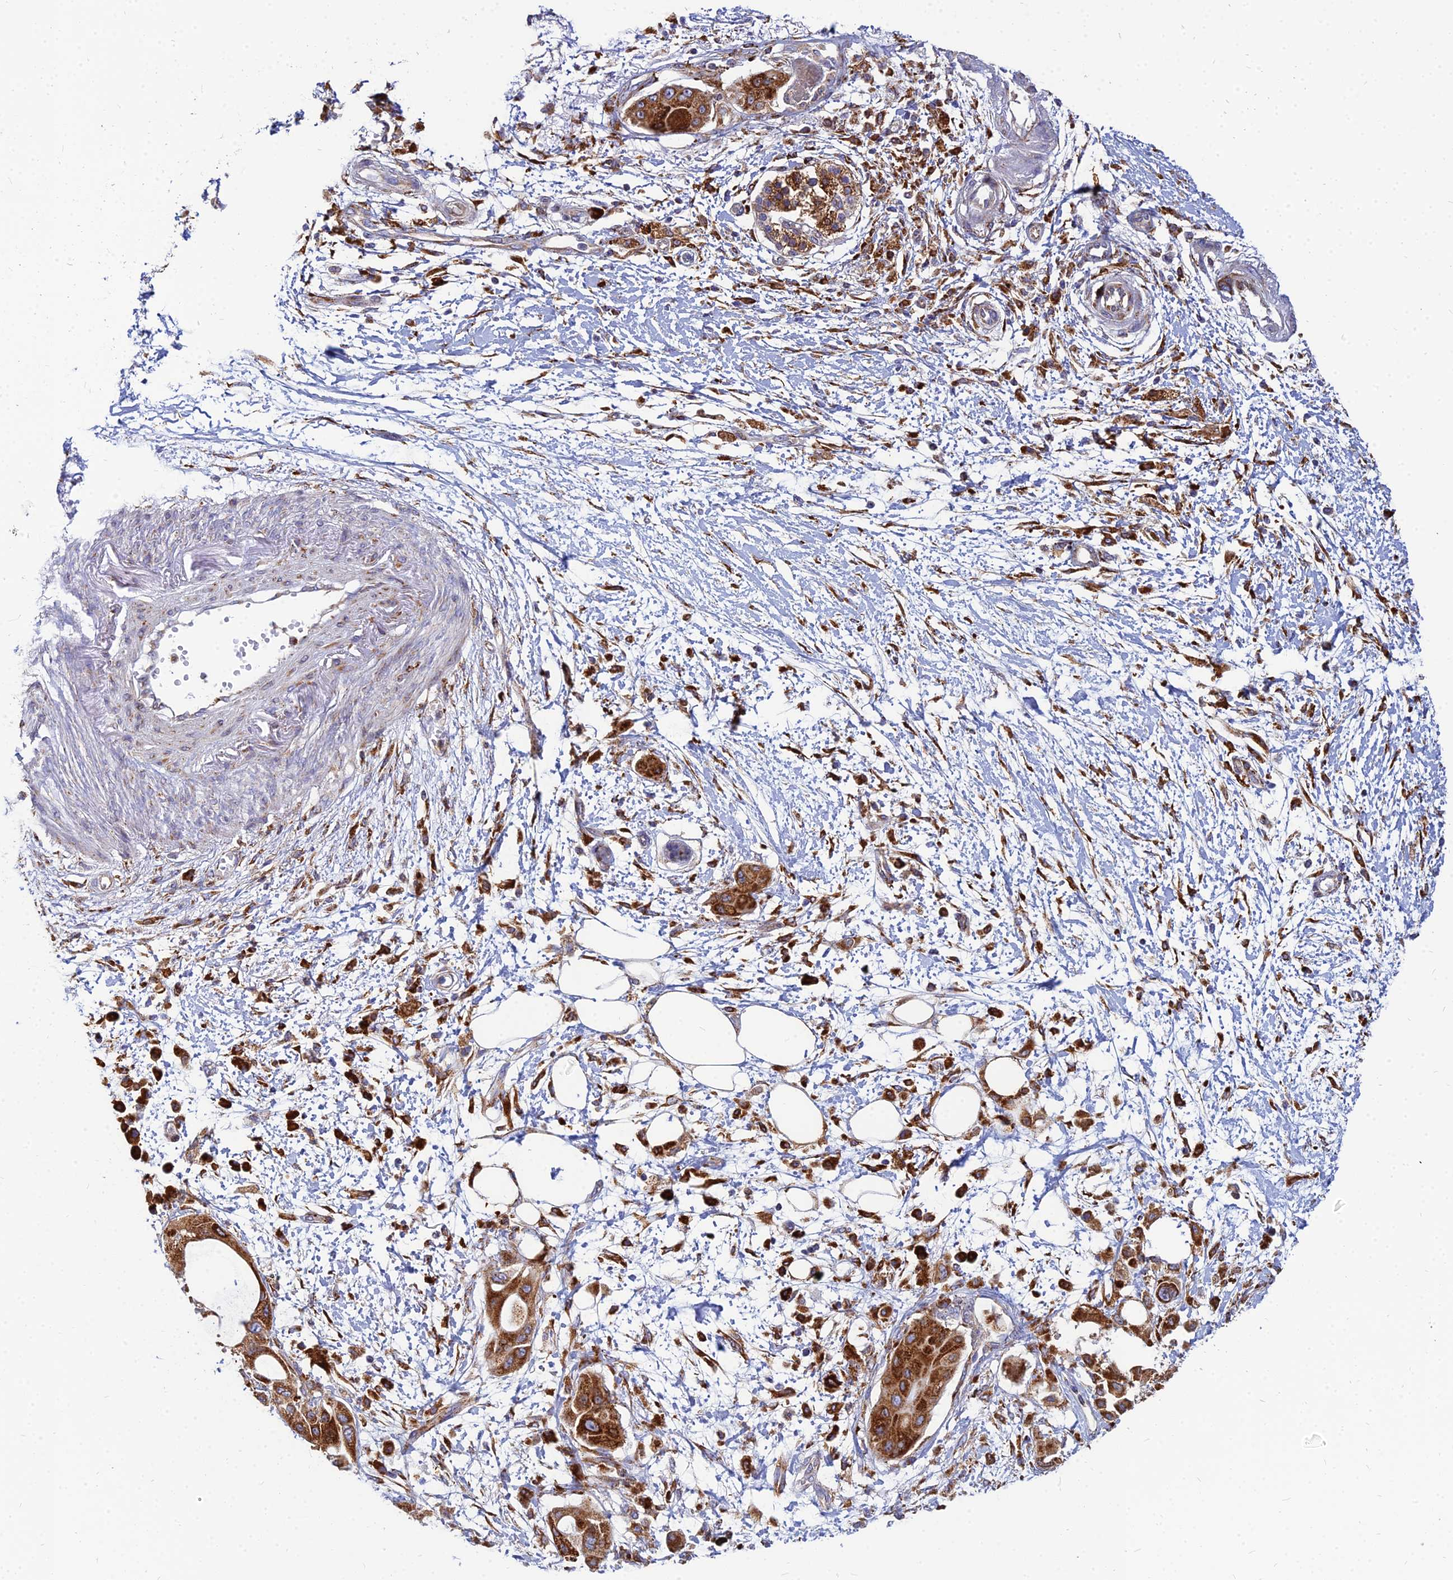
{"staining": {"intensity": "strong", "quantity": ">75%", "location": "cytoplasmic/membranous"}, "tissue": "pancreatic cancer", "cell_type": "Tumor cells", "image_type": "cancer", "snomed": [{"axis": "morphology", "description": "Adenocarcinoma, NOS"}, {"axis": "topography", "description": "Pancreas"}], "caption": "Pancreatic adenocarcinoma tissue exhibits strong cytoplasmic/membranous expression in about >75% of tumor cells", "gene": "CCT6B", "patient": {"sex": "male", "age": 68}}